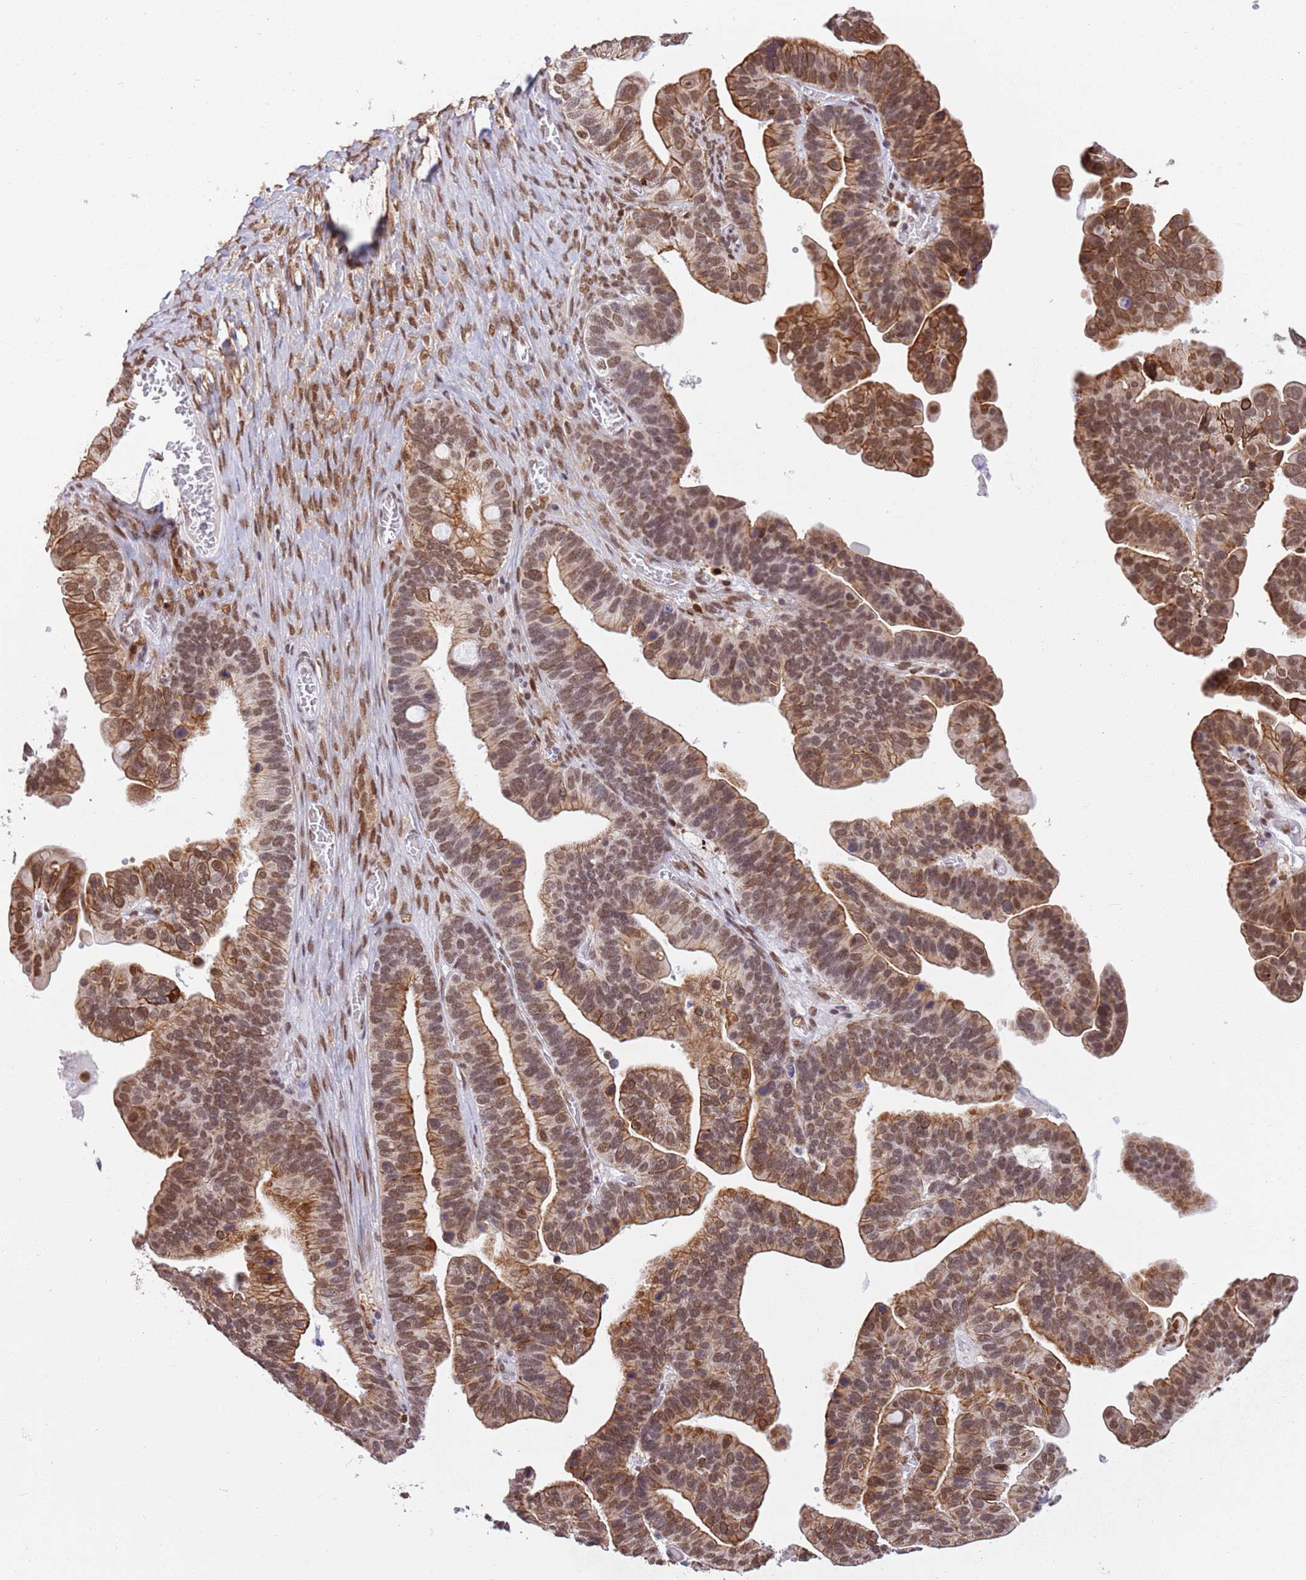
{"staining": {"intensity": "moderate", "quantity": ">75%", "location": "cytoplasmic/membranous,nuclear"}, "tissue": "ovarian cancer", "cell_type": "Tumor cells", "image_type": "cancer", "snomed": [{"axis": "morphology", "description": "Cystadenocarcinoma, serous, NOS"}, {"axis": "topography", "description": "Ovary"}], "caption": "A brown stain labels moderate cytoplasmic/membranous and nuclear expression of a protein in human serous cystadenocarcinoma (ovarian) tumor cells. Nuclei are stained in blue.", "gene": "TRIM32", "patient": {"sex": "female", "age": 56}}